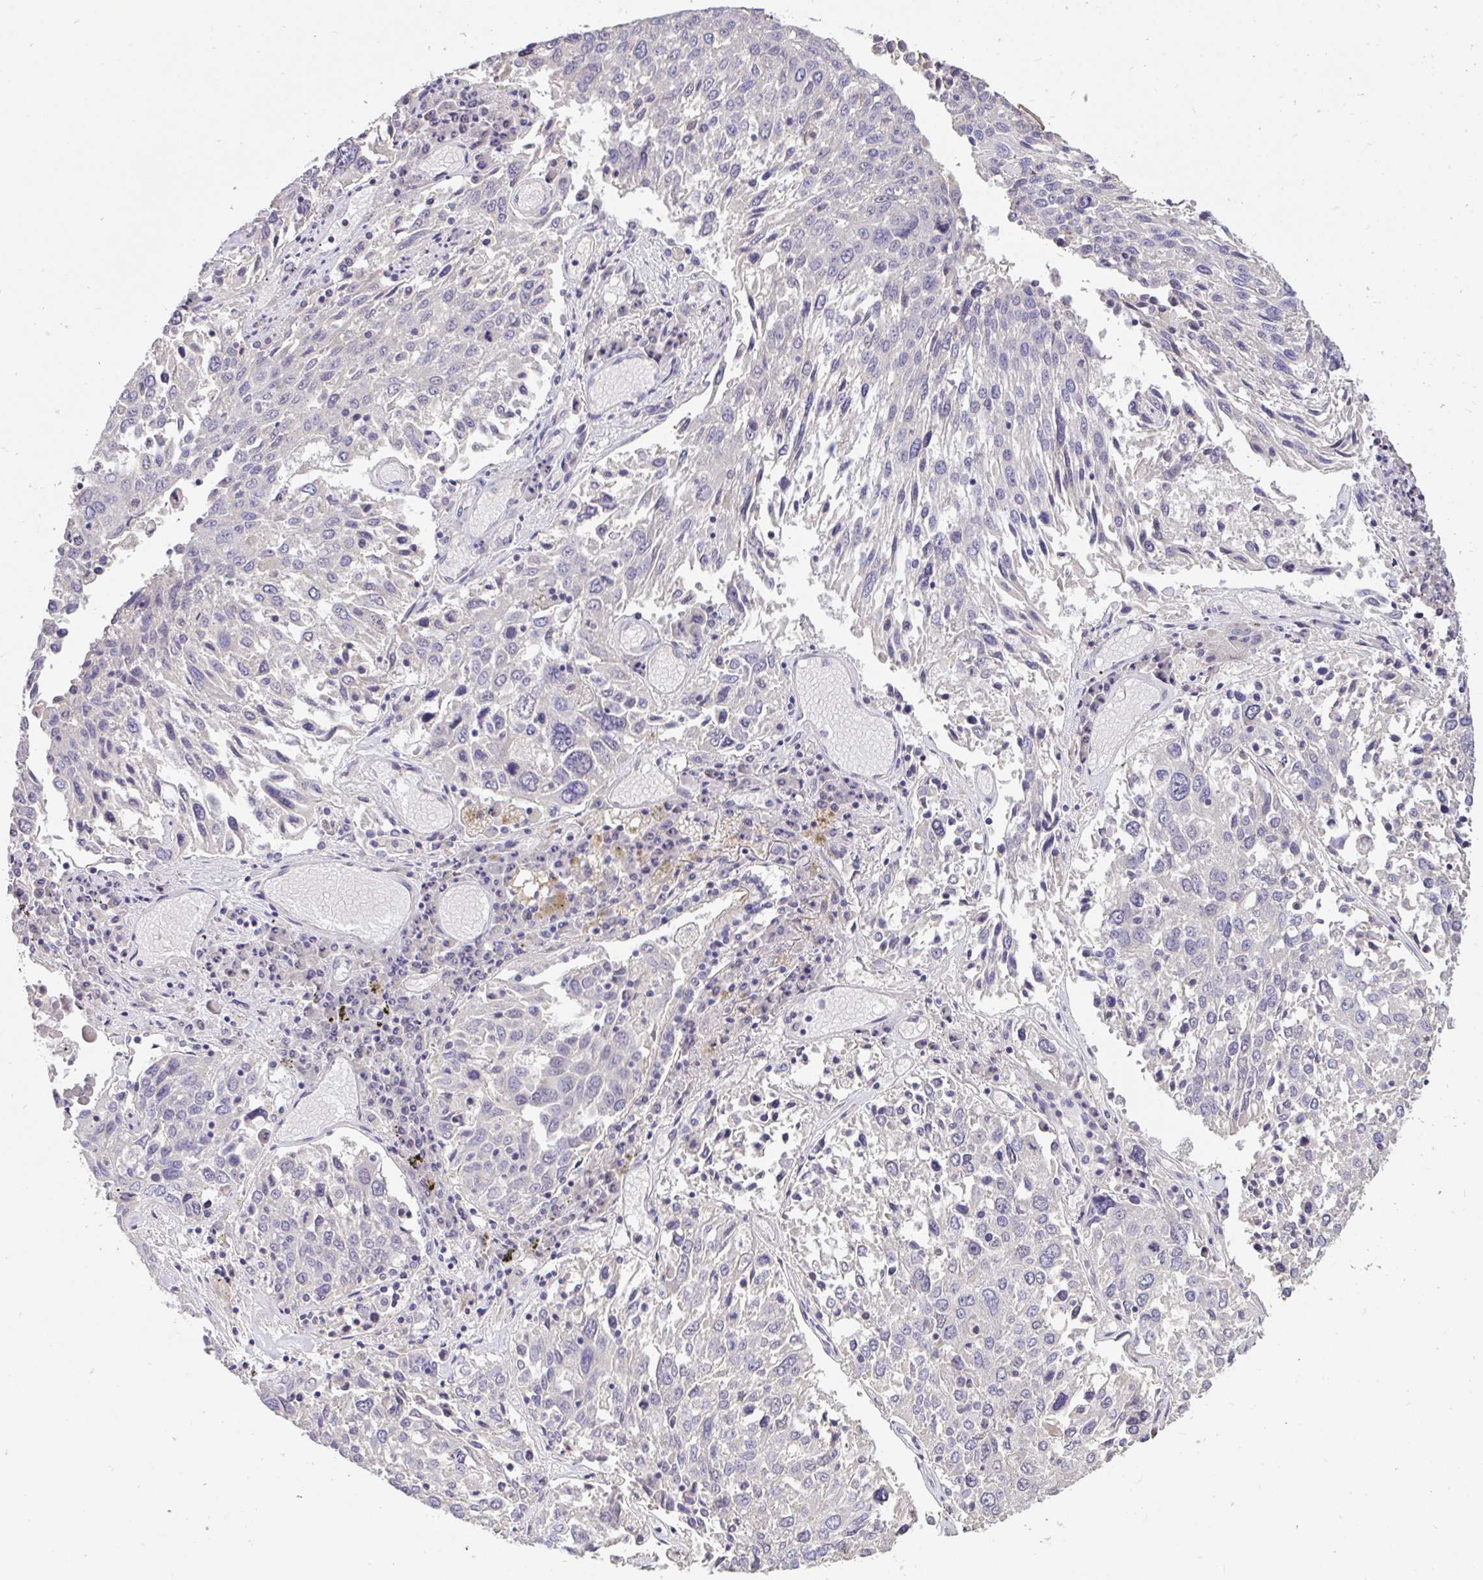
{"staining": {"intensity": "moderate", "quantity": "25%-75%", "location": "nuclear"}, "tissue": "lung cancer", "cell_type": "Tumor cells", "image_type": "cancer", "snomed": [{"axis": "morphology", "description": "Squamous cell carcinoma, NOS"}, {"axis": "topography", "description": "Lung"}], "caption": "Lung cancer stained with a protein marker exhibits moderate staining in tumor cells.", "gene": "C19orf54", "patient": {"sex": "male", "age": 65}}